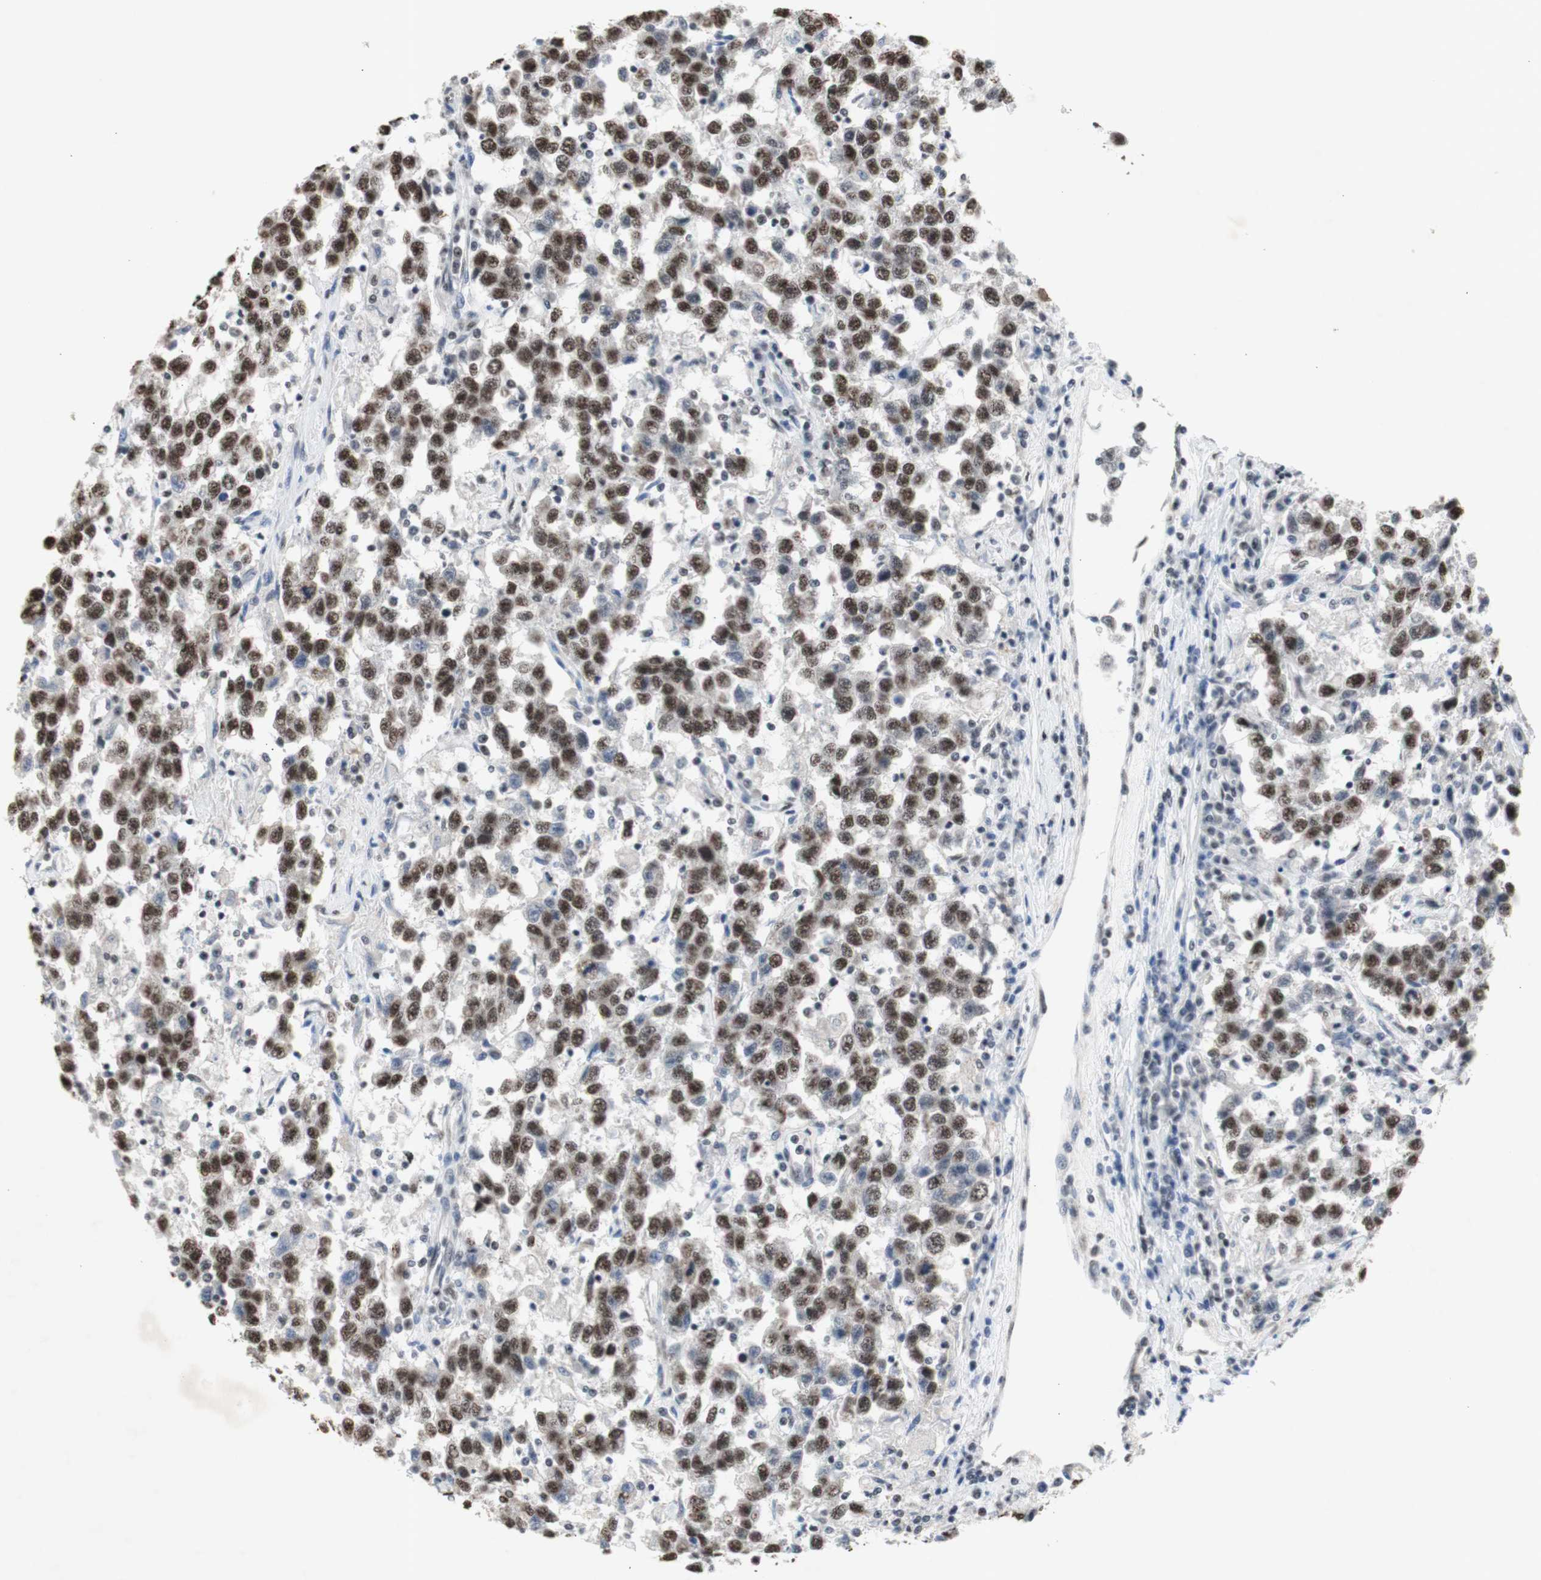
{"staining": {"intensity": "moderate", "quantity": ">75%", "location": "nuclear"}, "tissue": "testis cancer", "cell_type": "Tumor cells", "image_type": "cancer", "snomed": [{"axis": "morphology", "description": "Seminoma, NOS"}, {"axis": "topography", "description": "Testis"}], "caption": "A photomicrograph of human testis seminoma stained for a protein displays moderate nuclear brown staining in tumor cells.", "gene": "SNRPB", "patient": {"sex": "male", "age": 41}}